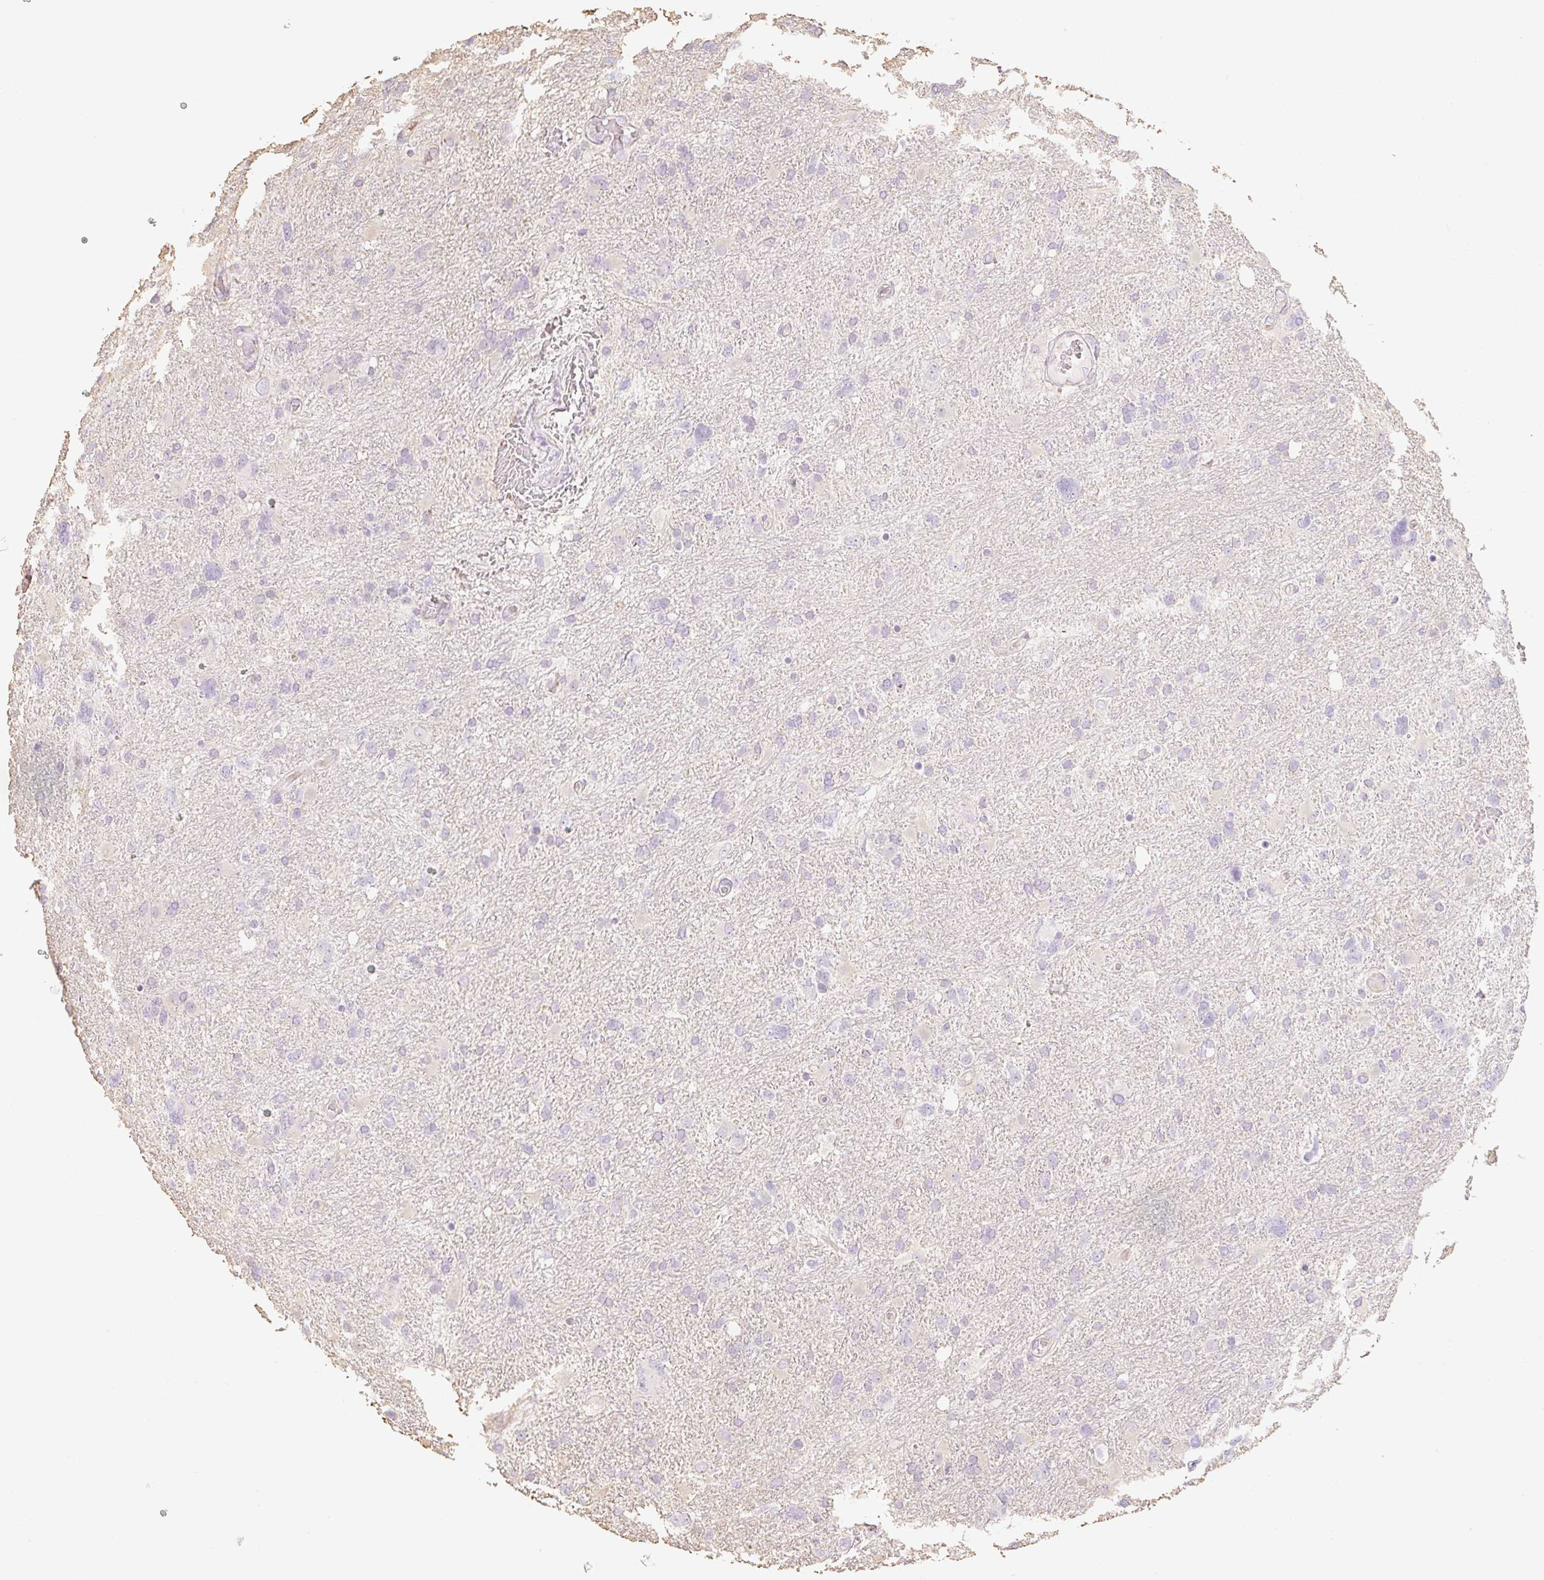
{"staining": {"intensity": "negative", "quantity": "none", "location": "none"}, "tissue": "glioma", "cell_type": "Tumor cells", "image_type": "cancer", "snomed": [{"axis": "morphology", "description": "Glioma, malignant, High grade"}, {"axis": "topography", "description": "Brain"}], "caption": "Immunohistochemical staining of glioma shows no significant positivity in tumor cells.", "gene": "MBOAT7", "patient": {"sex": "male", "age": 61}}